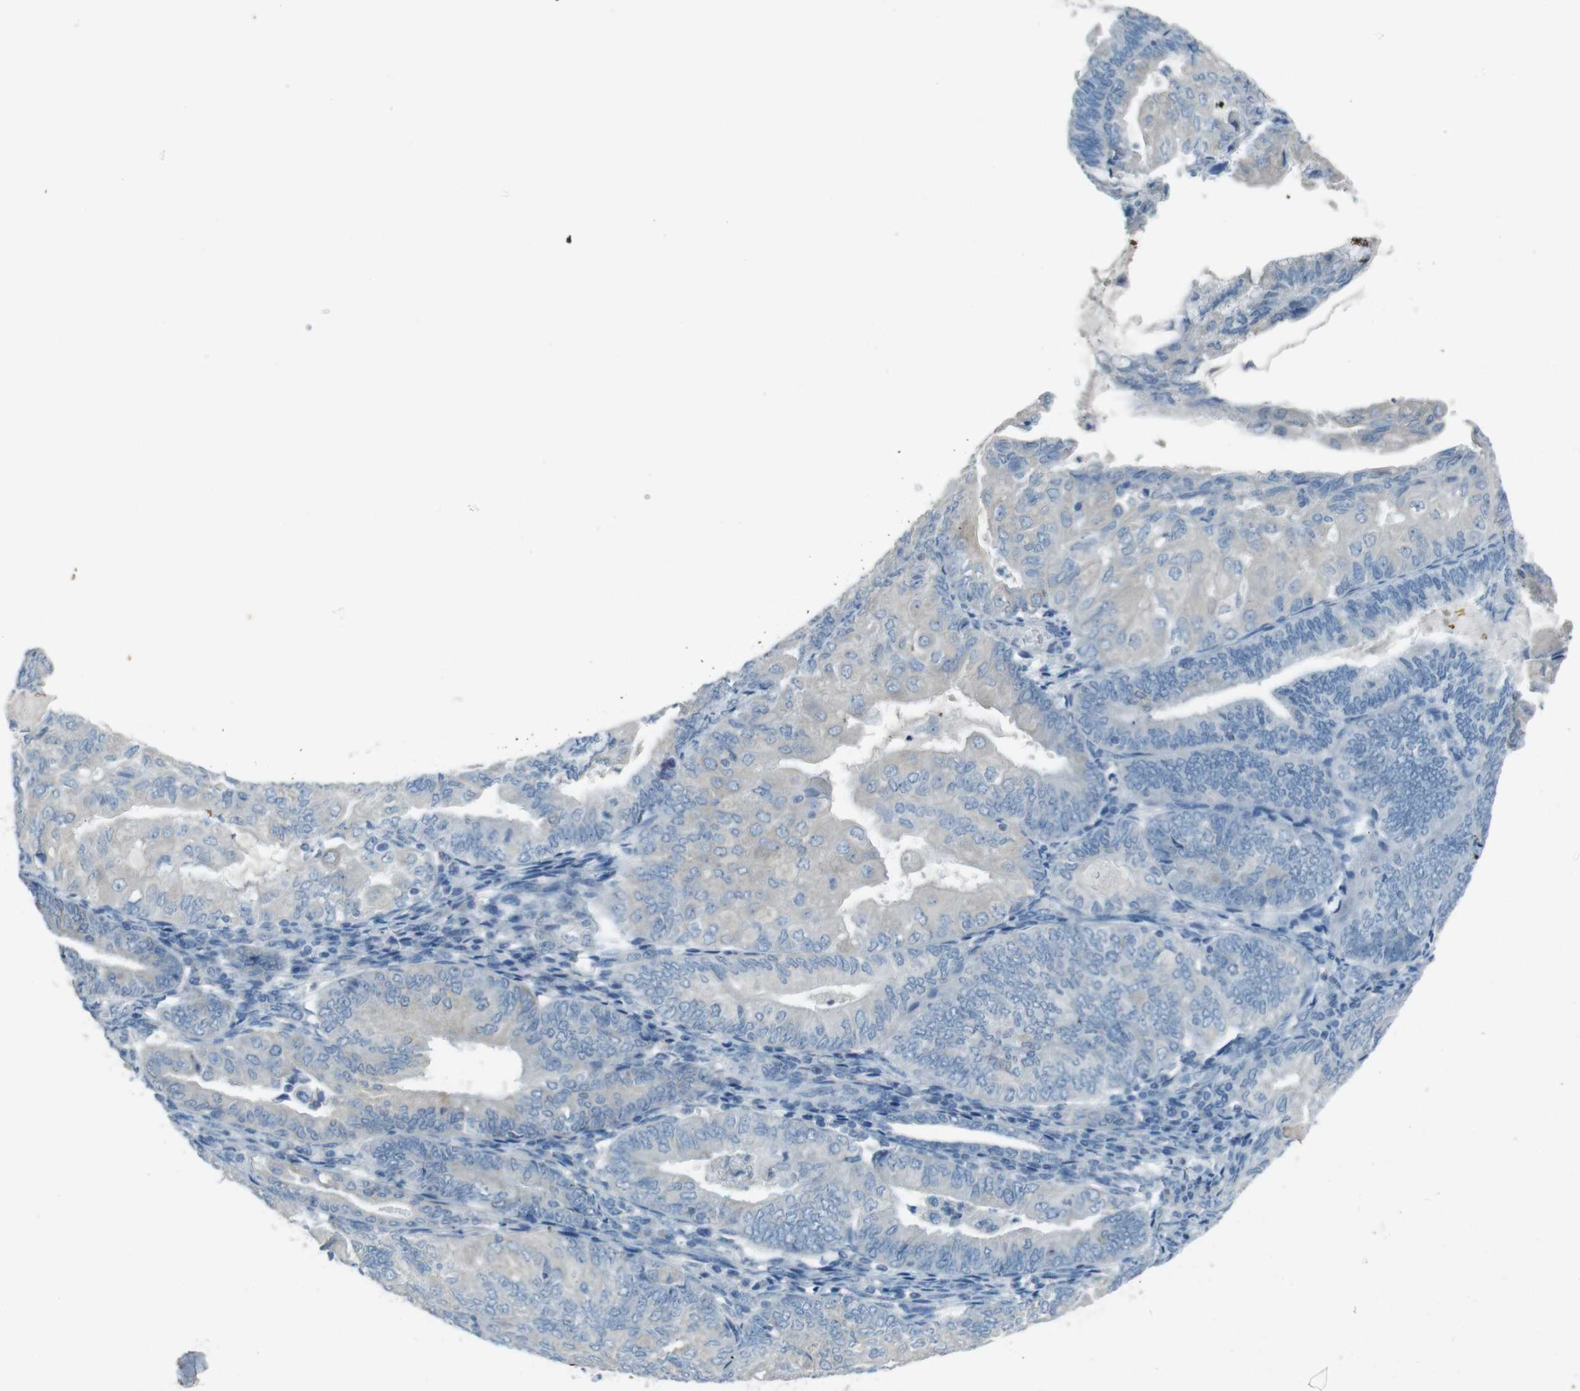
{"staining": {"intensity": "negative", "quantity": "none", "location": "none"}, "tissue": "endometrial cancer", "cell_type": "Tumor cells", "image_type": "cancer", "snomed": [{"axis": "morphology", "description": "Adenocarcinoma, NOS"}, {"axis": "topography", "description": "Endometrium"}], "caption": "Immunohistochemistry image of human adenocarcinoma (endometrial) stained for a protein (brown), which demonstrates no staining in tumor cells.", "gene": "ENTPD7", "patient": {"sex": "female", "age": 81}}